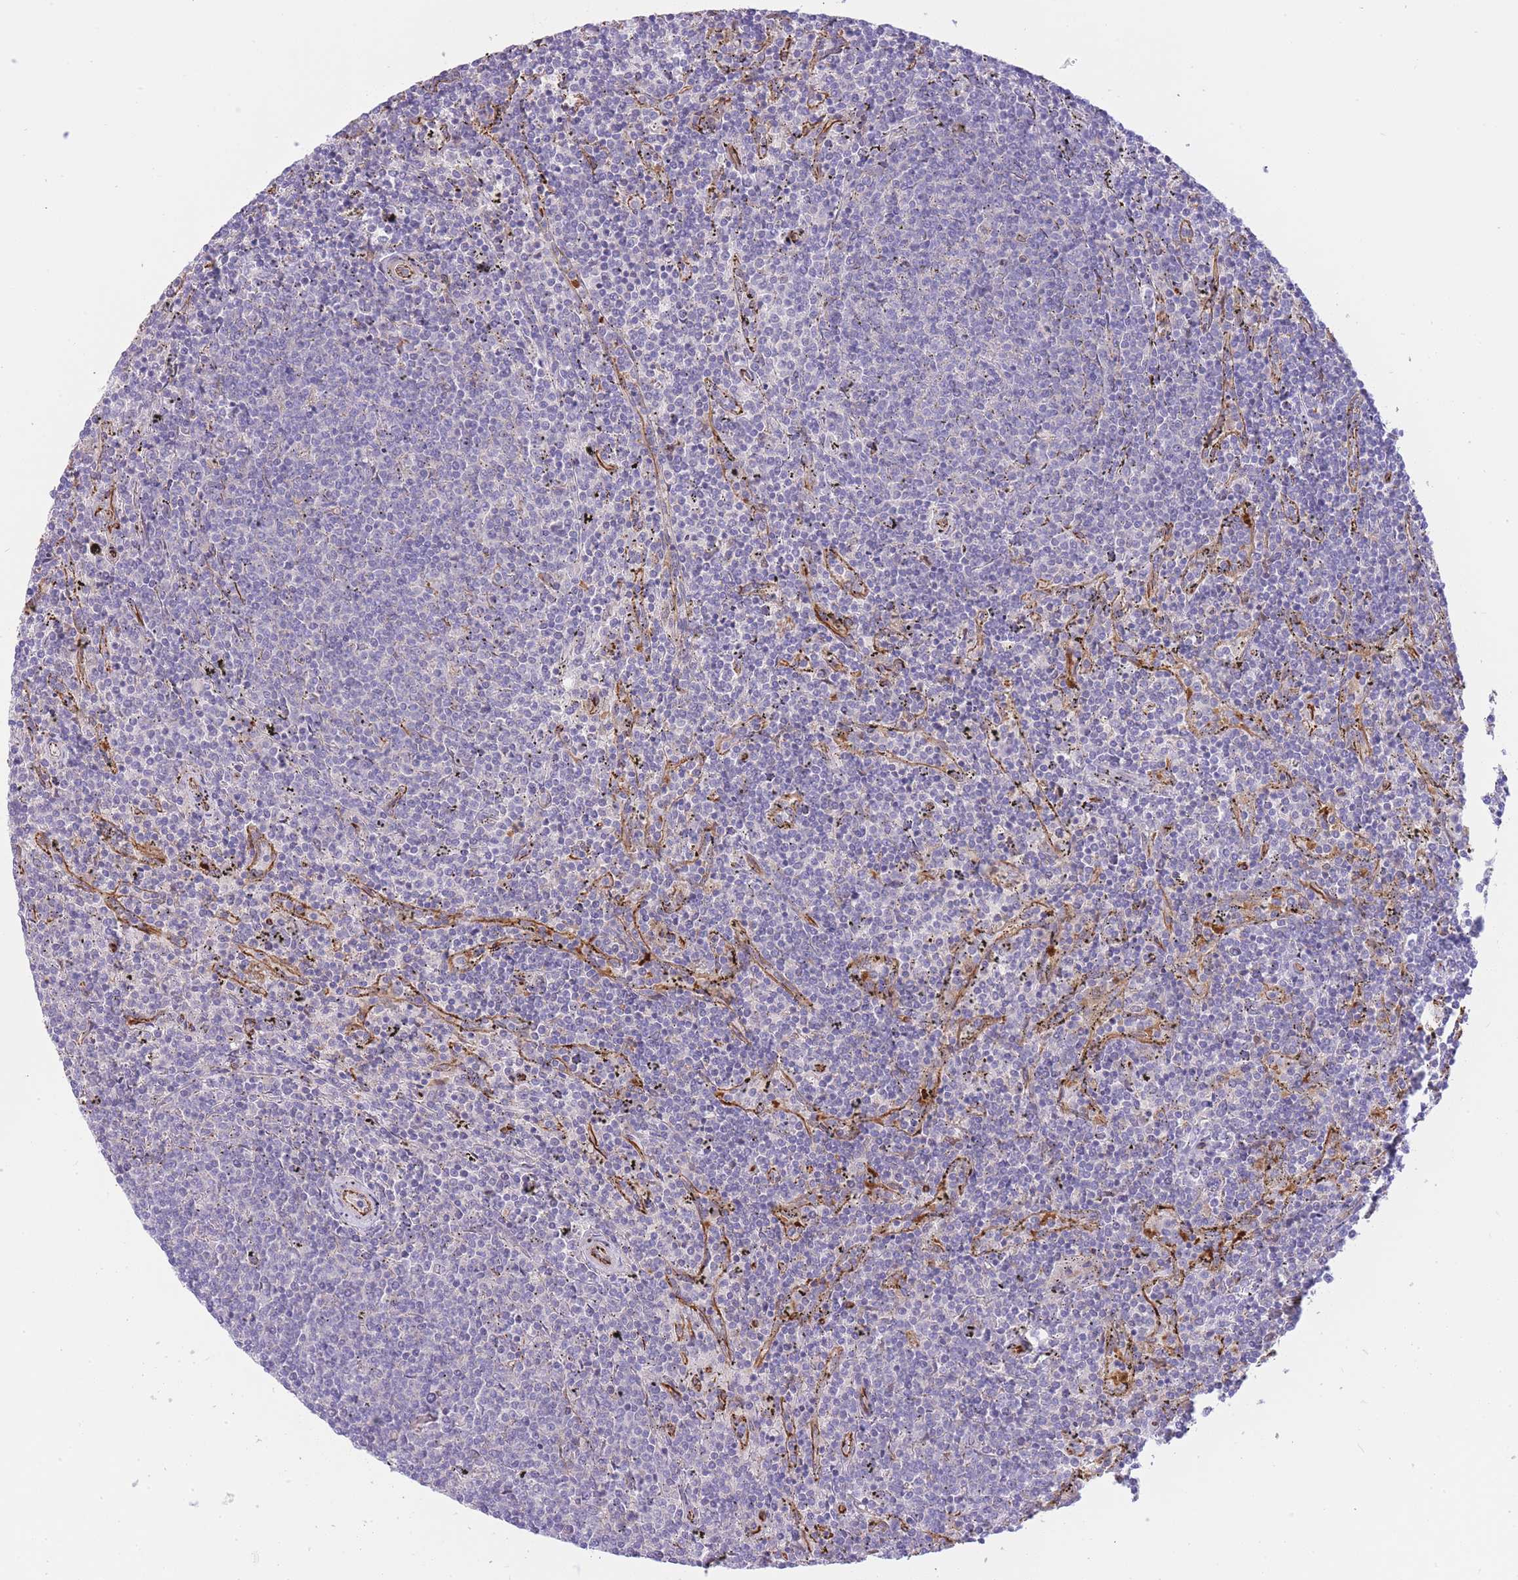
{"staining": {"intensity": "negative", "quantity": "none", "location": "none"}, "tissue": "lymphoma", "cell_type": "Tumor cells", "image_type": "cancer", "snomed": [{"axis": "morphology", "description": "Malignant lymphoma, non-Hodgkin's type, Low grade"}, {"axis": "topography", "description": "Spleen"}], "caption": "An immunohistochemistry (IHC) photomicrograph of low-grade malignant lymphoma, non-Hodgkin's type is shown. There is no staining in tumor cells of low-grade malignant lymphoma, non-Hodgkin's type.", "gene": "ECPAS", "patient": {"sex": "female", "age": 50}}